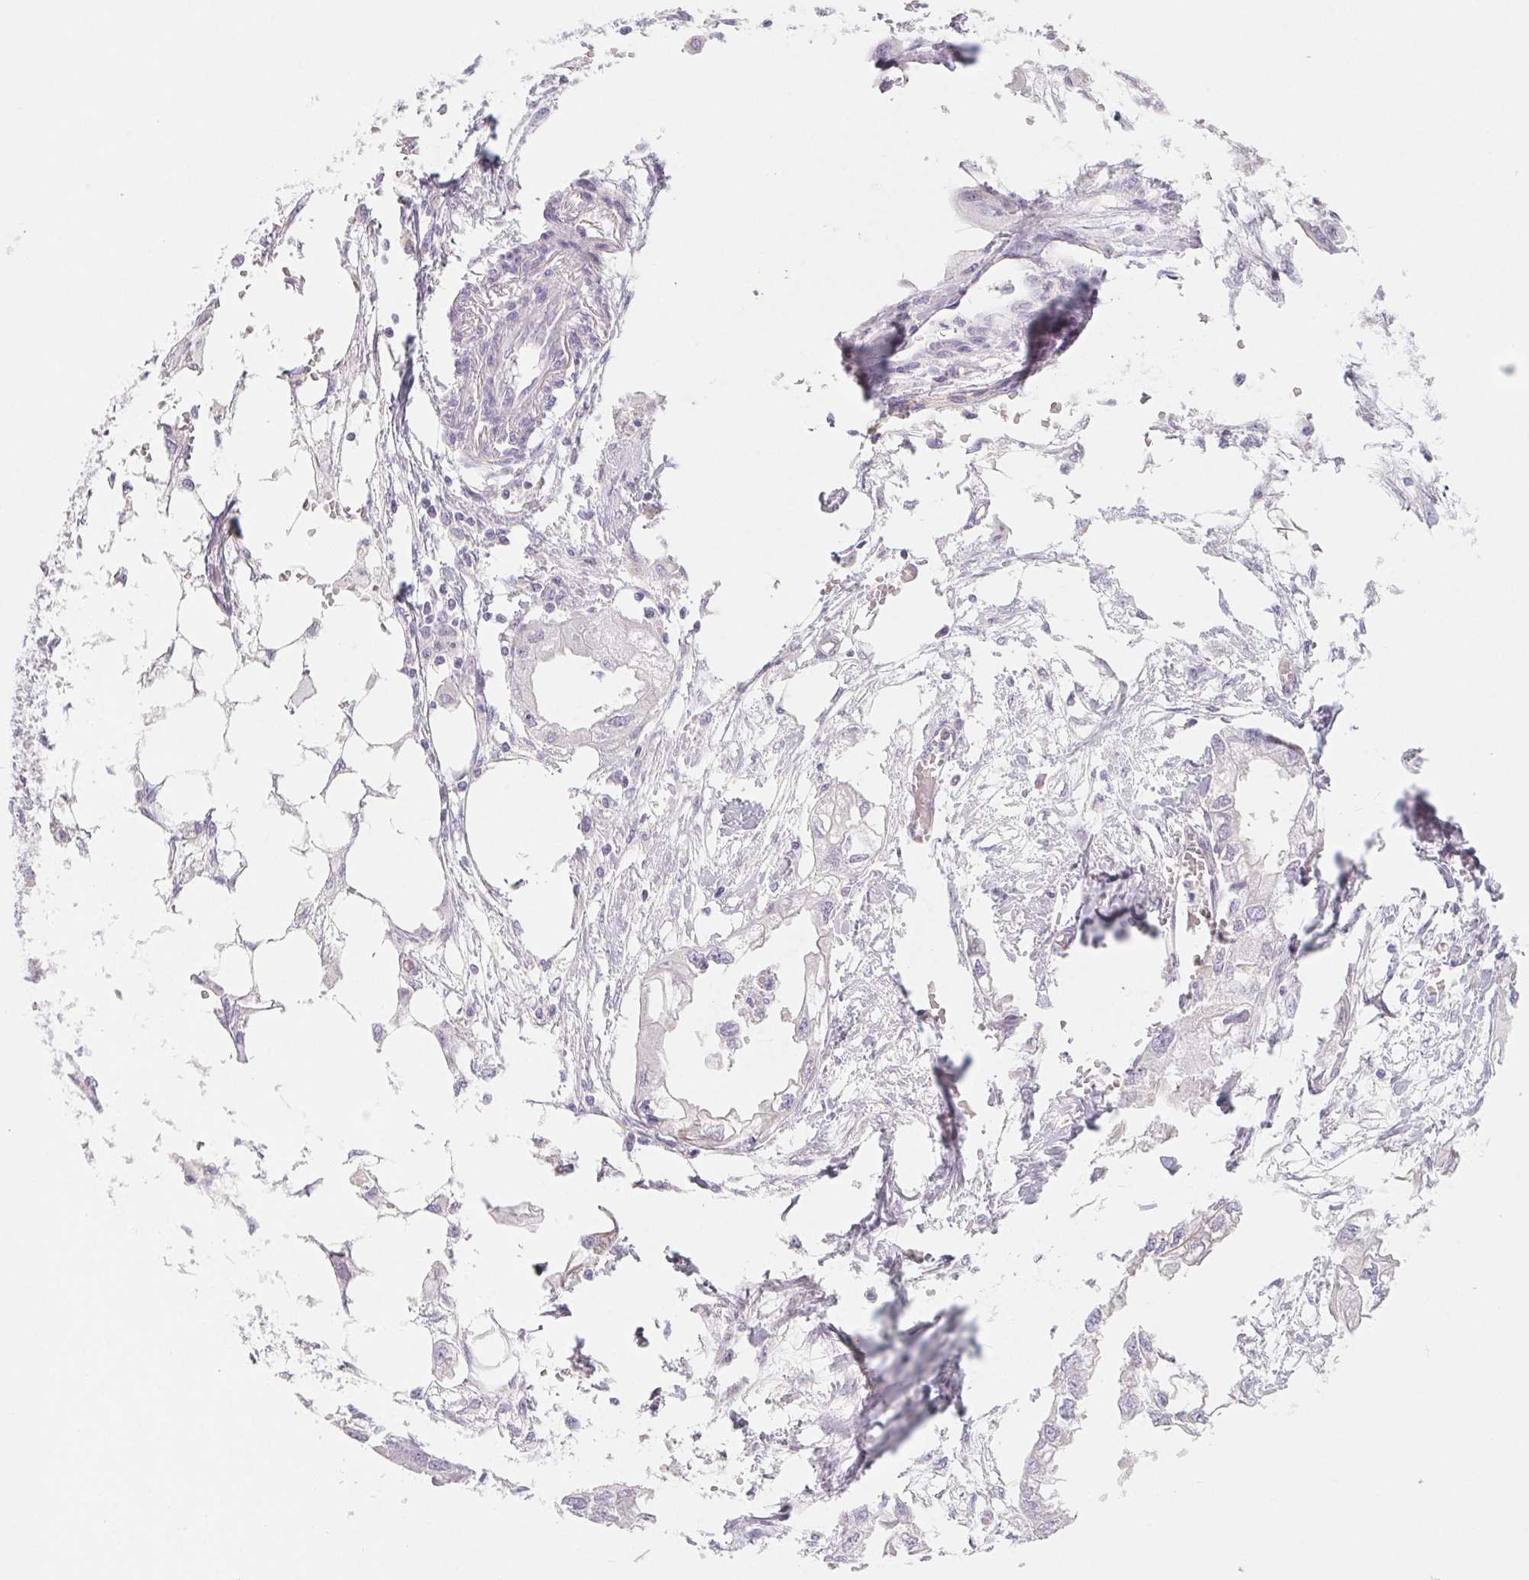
{"staining": {"intensity": "negative", "quantity": "none", "location": "none"}, "tissue": "endometrial cancer", "cell_type": "Tumor cells", "image_type": "cancer", "snomed": [{"axis": "morphology", "description": "Adenocarcinoma, NOS"}, {"axis": "morphology", "description": "Adenocarcinoma, metastatic, NOS"}, {"axis": "topography", "description": "Adipose tissue"}, {"axis": "topography", "description": "Endometrium"}], "caption": "Immunohistochemical staining of human endometrial cancer (adenocarcinoma) exhibits no significant staining in tumor cells.", "gene": "CTNND2", "patient": {"sex": "female", "age": 67}}